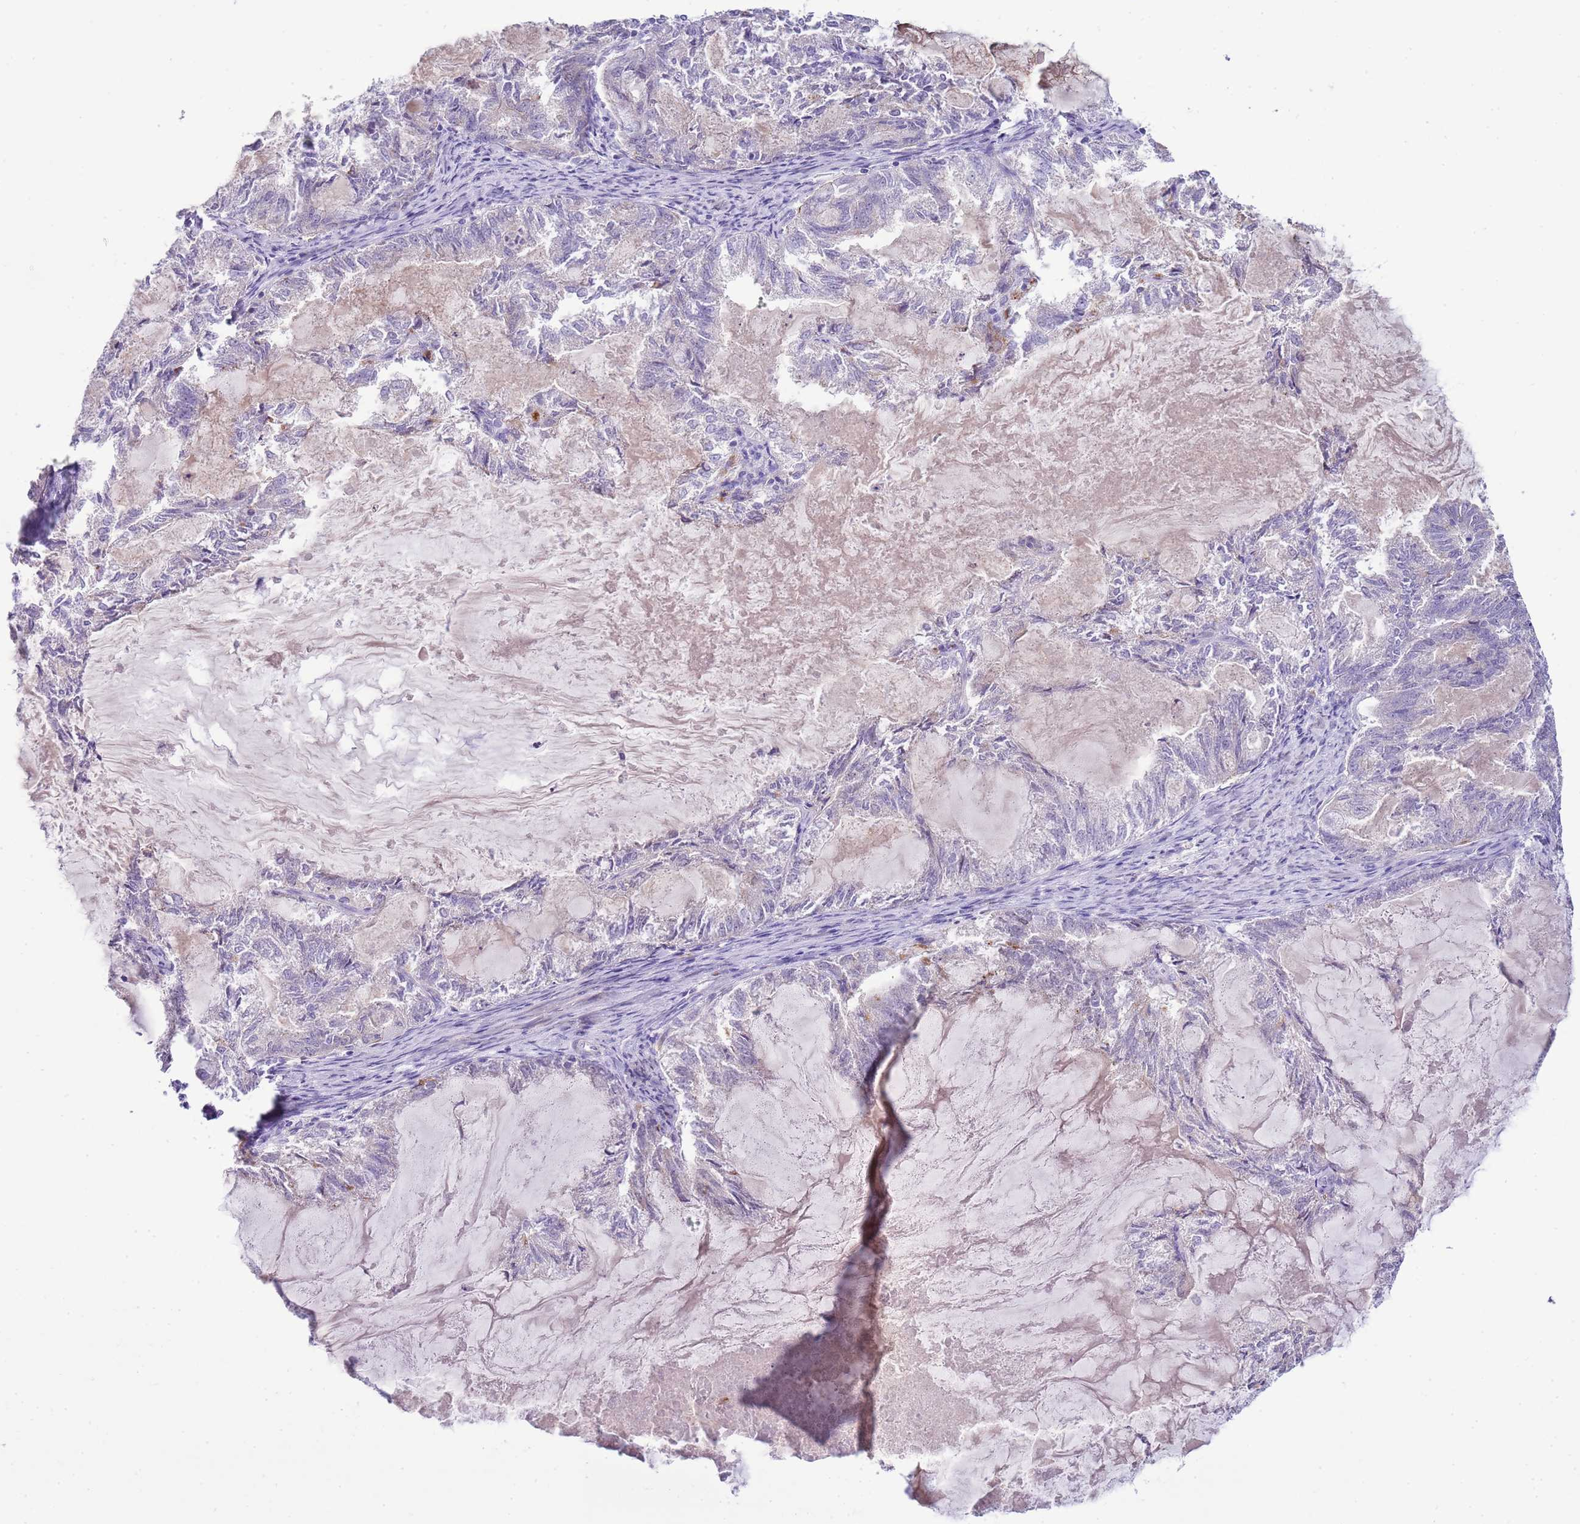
{"staining": {"intensity": "negative", "quantity": "none", "location": "none"}, "tissue": "endometrial cancer", "cell_type": "Tumor cells", "image_type": "cancer", "snomed": [{"axis": "morphology", "description": "Adenocarcinoma, NOS"}, {"axis": "topography", "description": "Endometrium"}], "caption": "This is an immunohistochemistry image of endometrial cancer. There is no expression in tumor cells.", "gene": "FBRSL1", "patient": {"sex": "female", "age": 86}}